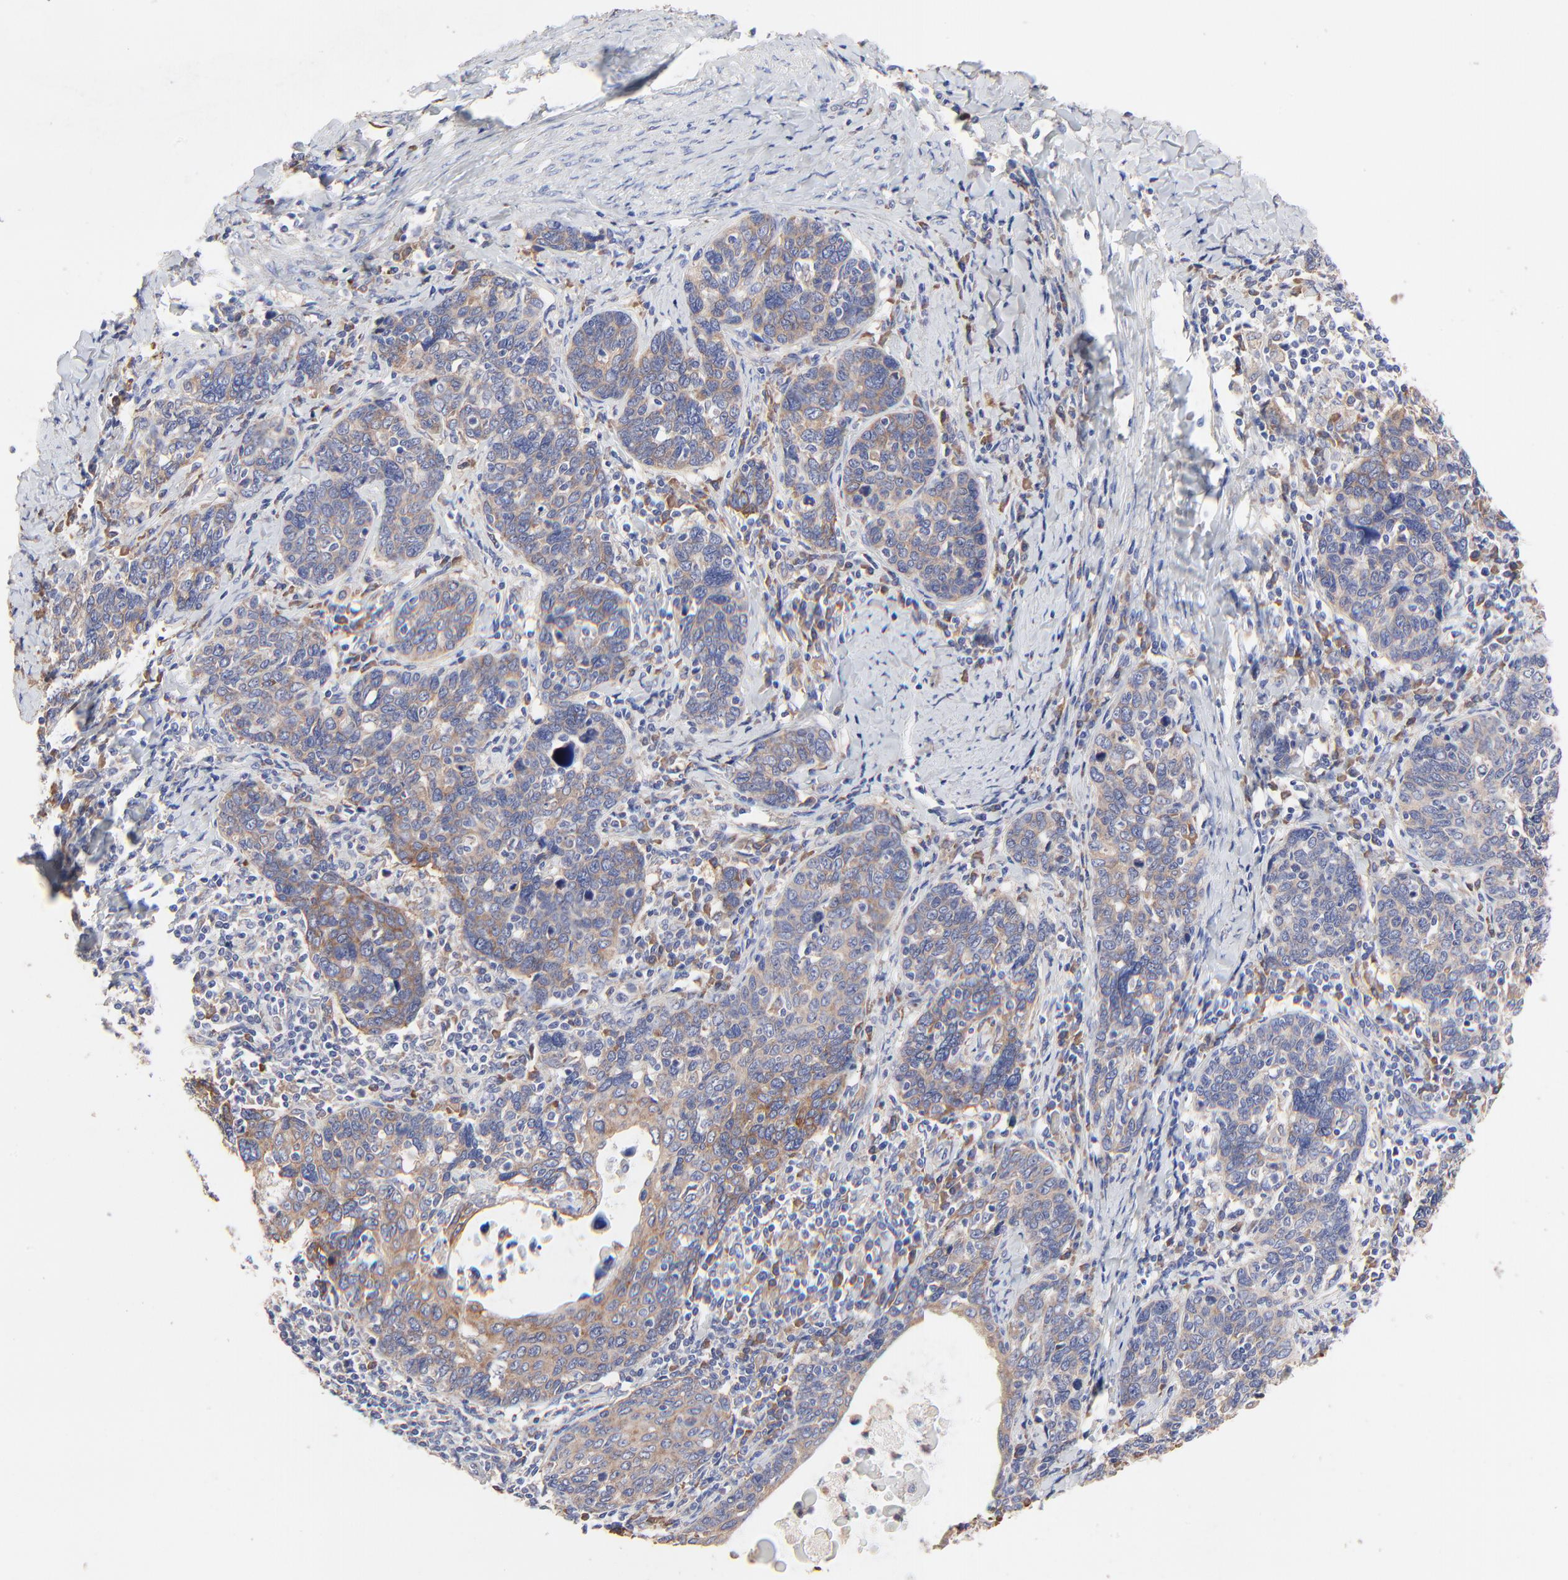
{"staining": {"intensity": "moderate", "quantity": ">75%", "location": "cytoplasmic/membranous"}, "tissue": "cervical cancer", "cell_type": "Tumor cells", "image_type": "cancer", "snomed": [{"axis": "morphology", "description": "Squamous cell carcinoma, NOS"}, {"axis": "topography", "description": "Cervix"}], "caption": "Tumor cells demonstrate medium levels of moderate cytoplasmic/membranous expression in about >75% of cells in squamous cell carcinoma (cervical). (DAB (3,3'-diaminobenzidine) IHC, brown staining for protein, blue staining for nuclei).", "gene": "PPFIBP2", "patient": {"sex": "female", "age": 41}}